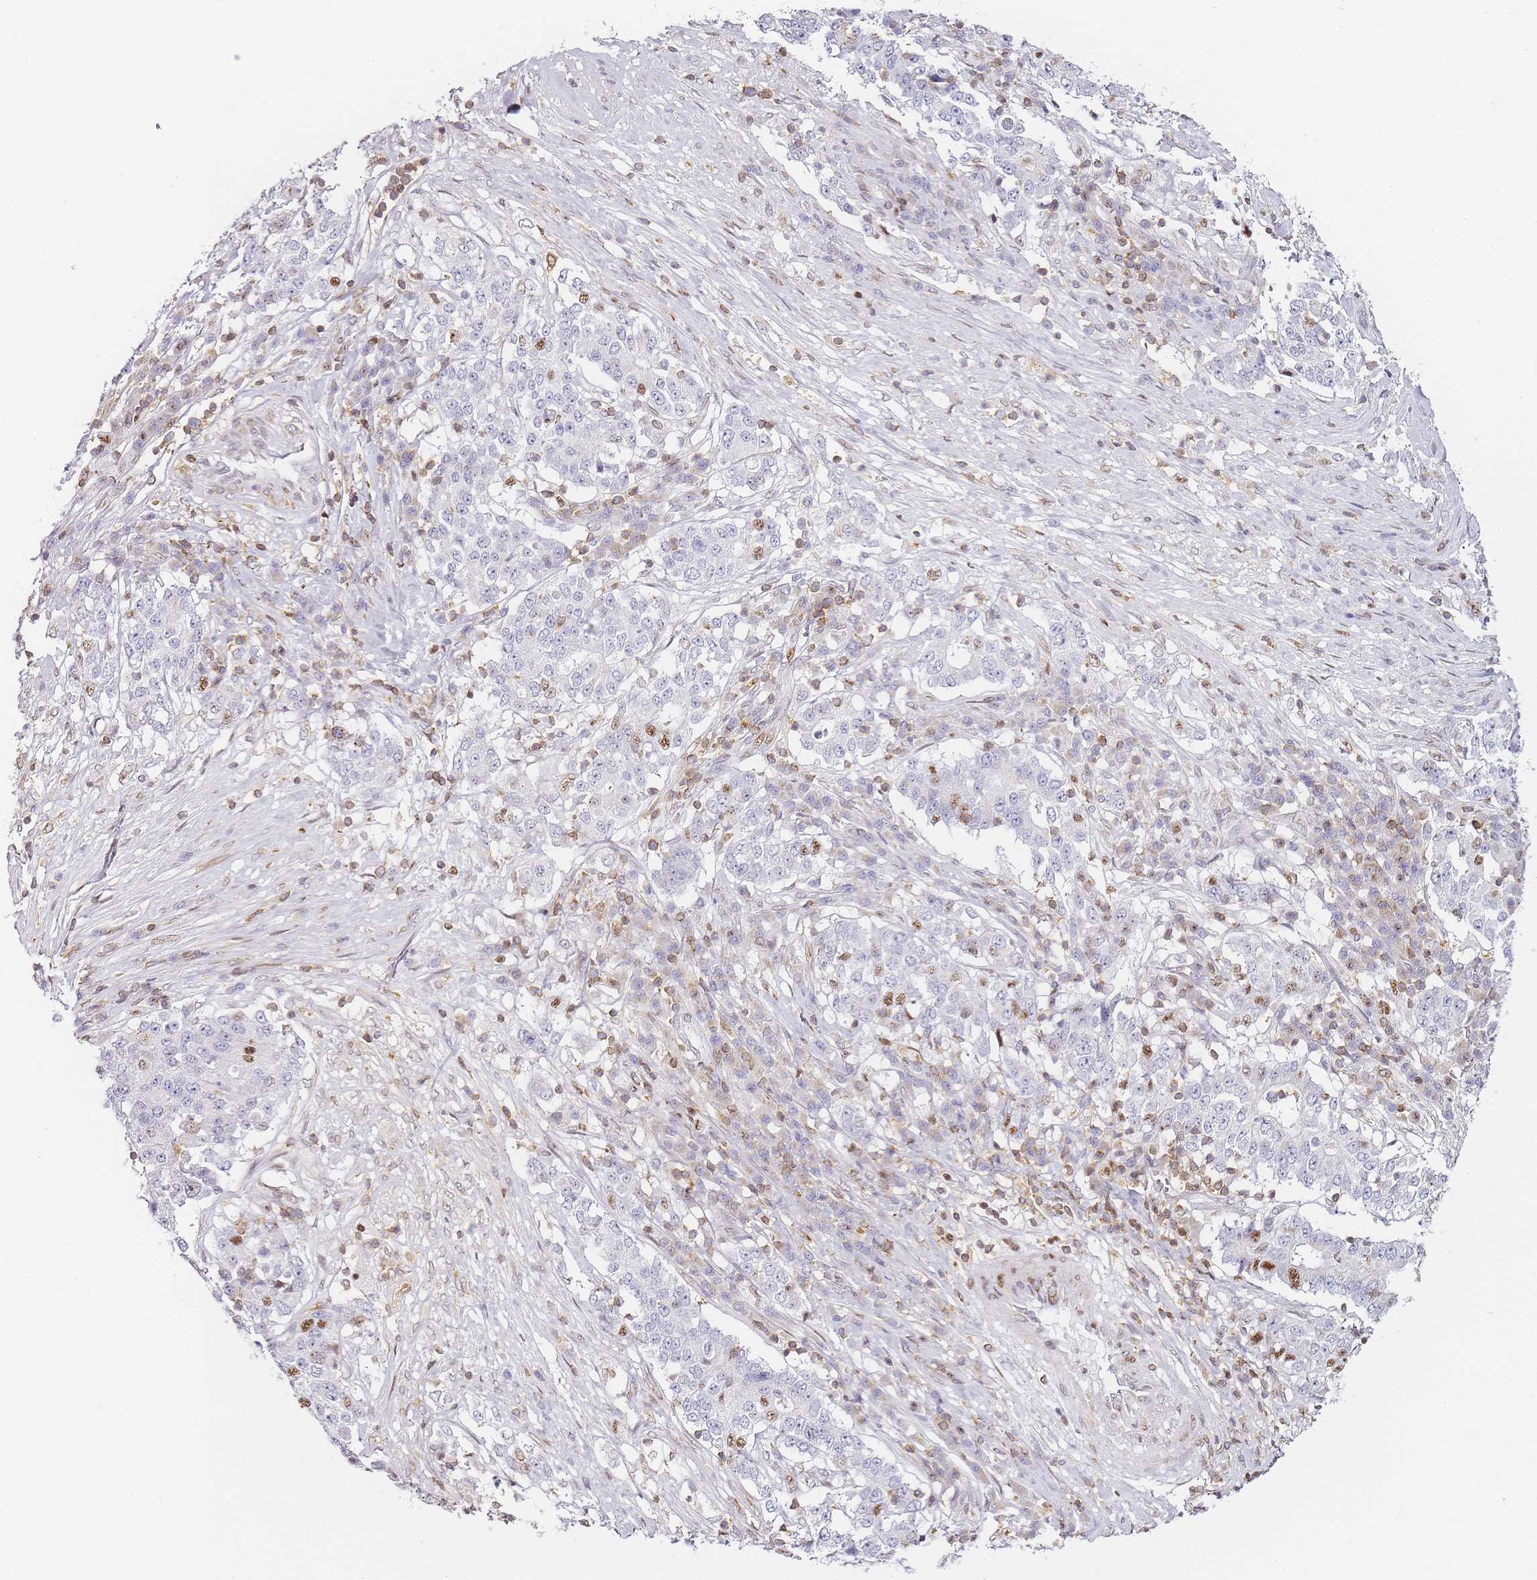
{"staining": {"intensity": "moderate", "quantity": "<25%", "location": "nuclear"}, "tissue": "stomach cancer", "cell_type": "Tumor cells", "image_type": "cancer", "snomed": [{"axis": "morphology", "description": "Adenocarcinoma, NOS"}, {"axis": "topography", "description": "Stomach"}], "caption": "DAB (3,3'-diaminobenzidine) immunohistochemical staining of human adenocarcinoma (stomach) reveals moderate nuclear protein expression in about <25% of tumor cells. (IHC, brightfield microscopy, high magnification).", "gene": "JAKMIP1", "patient": {"sex": "male", "age": 59}}